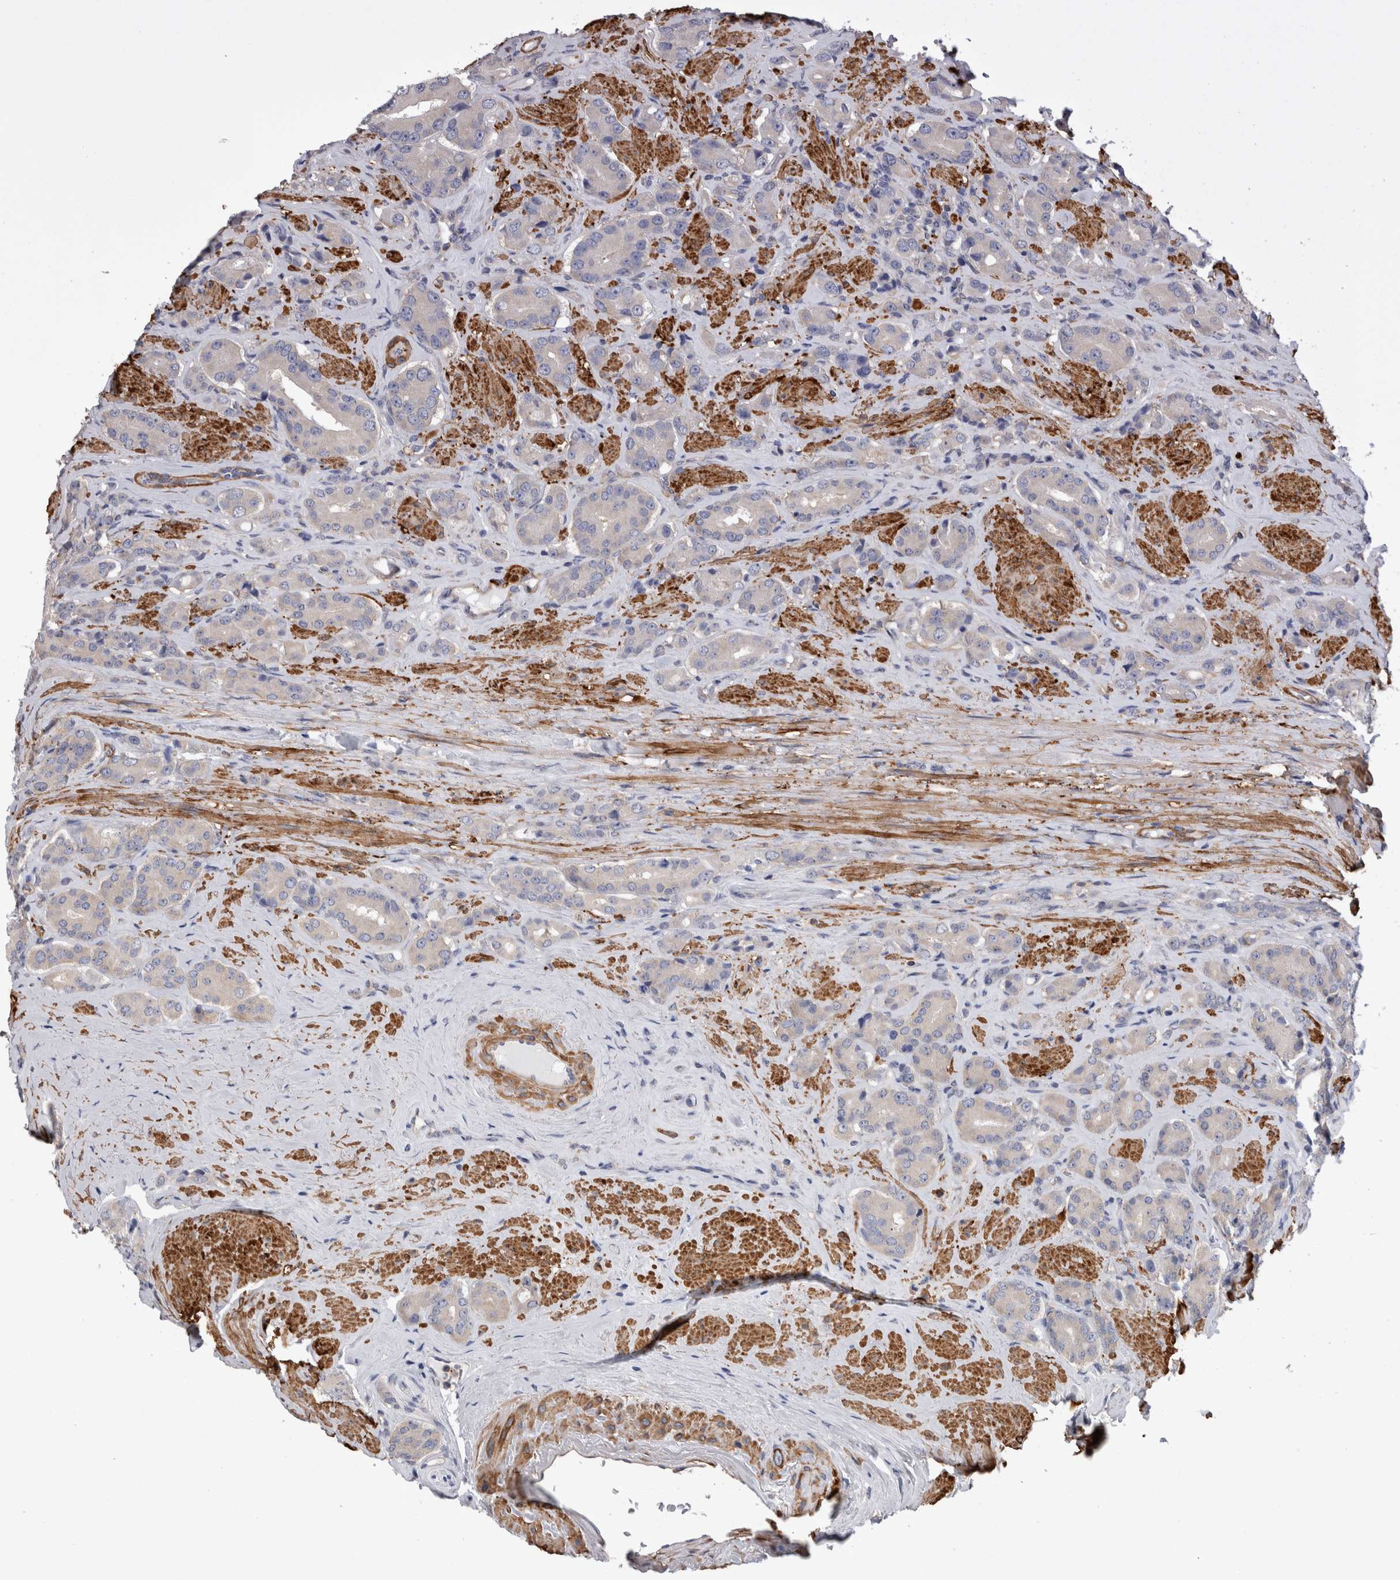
{"staining": {"intensity": "negative", "quantity": "none", "location": "none"}, "tissue": "prostate cancer", "cell_type": "Tumor cells", "image_type": "cancer", "snomed": [{"axis": "morphology", "description": "Adenocarcinoma, High grade"}, {"axis": "topography", "description": "Prostate"}], "caption": "This micrograph is of prostate cancer (adenocarcinoma (high-grade)) stained with IHC to label a protein in brown with the nuclei are counter-stained blue. There is no staining in tumor cells. (Stains: DAB IHC with hematoxylin counter stain, Microscopy: brightfield microscopy at high magnification).", "gene": "EPRS1", "patient": {"sex": "male", "age": 71}}